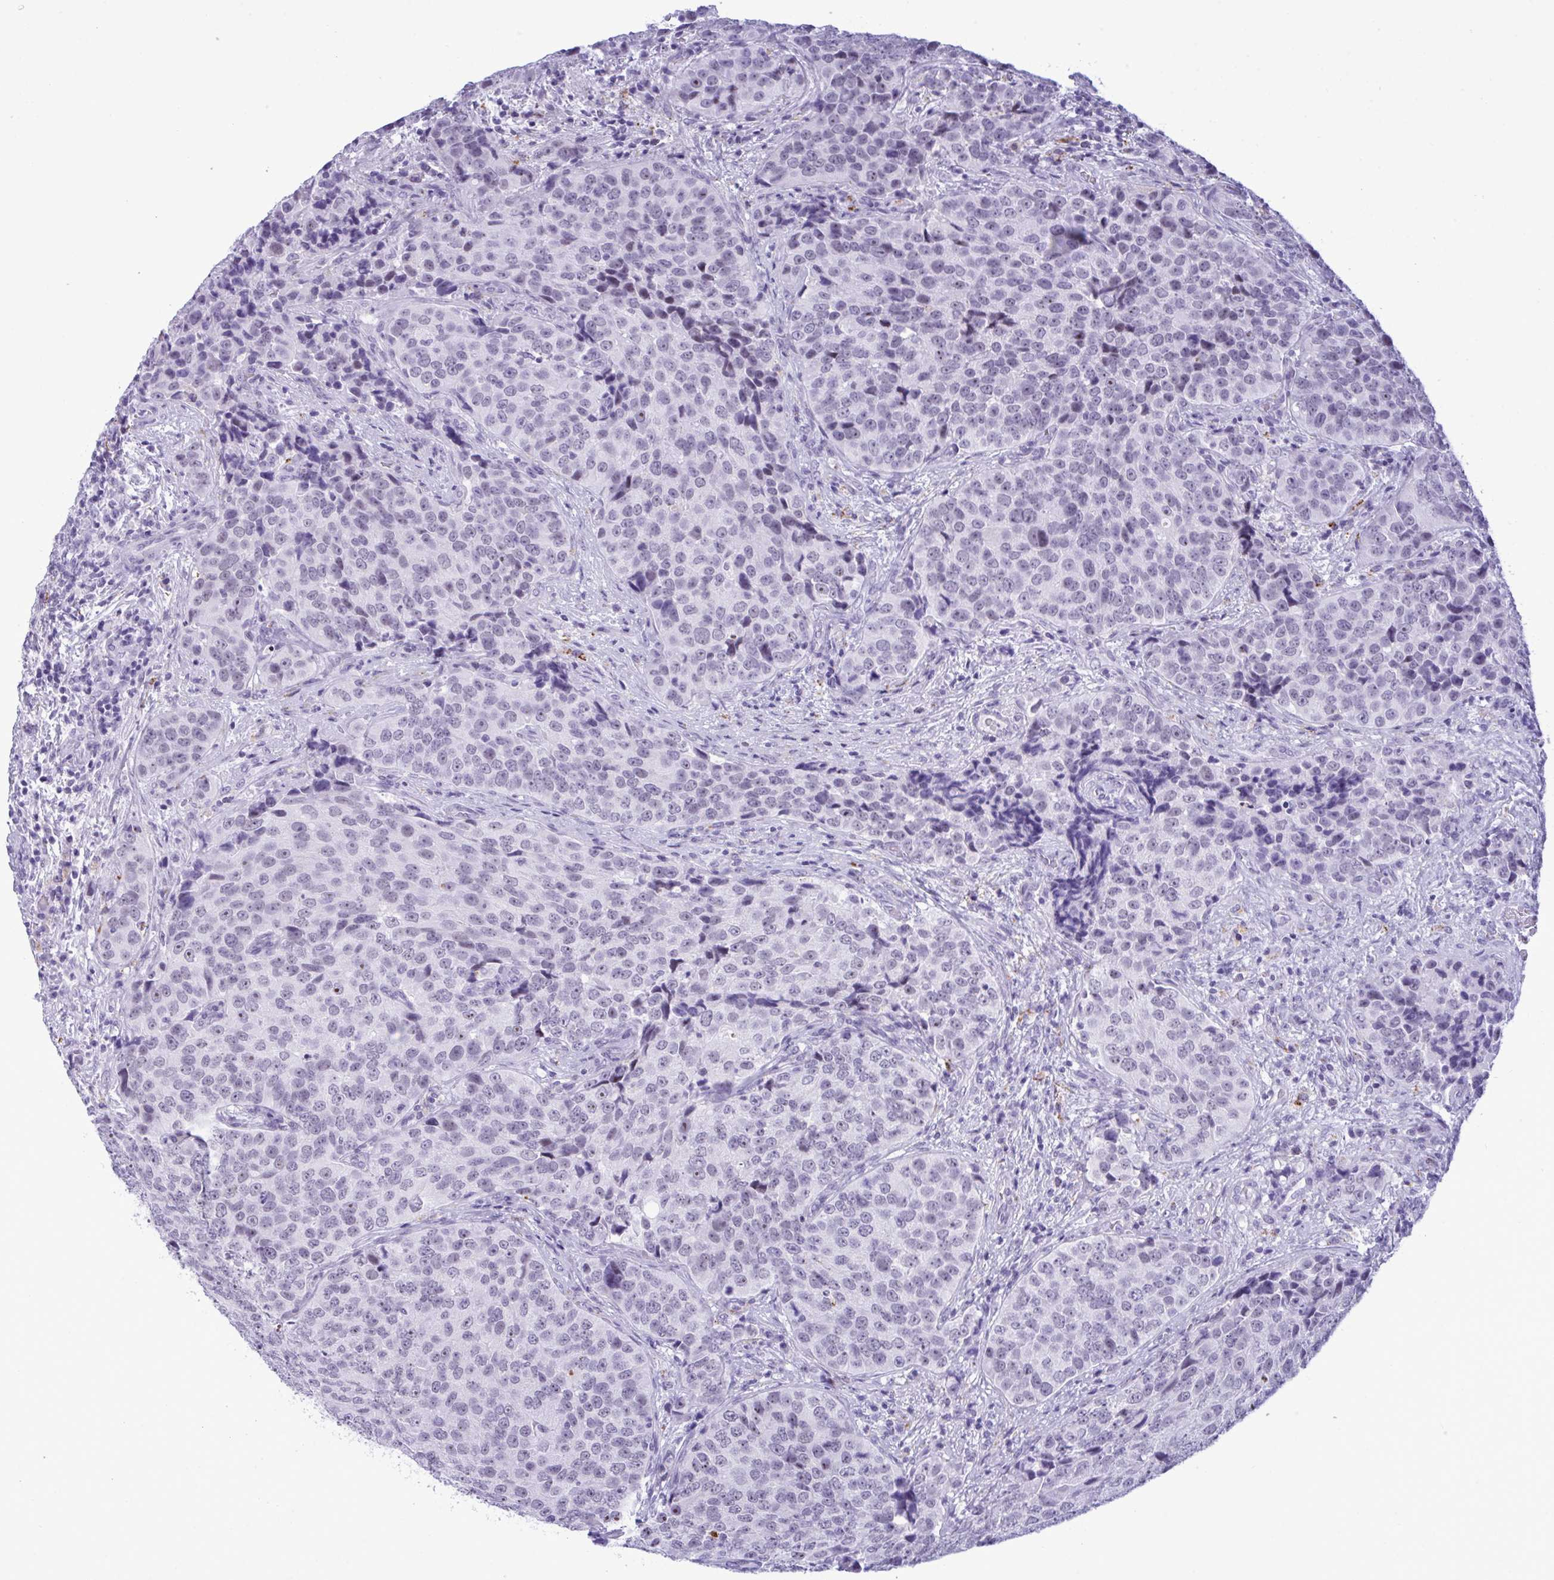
{"staining": {"intensity": "negative", "quantity": "none", "location": "none"}, "tissue": "urothelial cancer", "cell_type": "Tumor cells", "image_type": "cancer", "snomed": [{"axis": "morphology", "description": "Urothelial carcinoma, NOS"}, {"axis": "topography", "description": "Urinary bladder"}], "caption": "IHC of urothelial cancer displays no expression in tumor cells.", "gene": "ELN", "patient": {"sex": "male", "age": 52}}